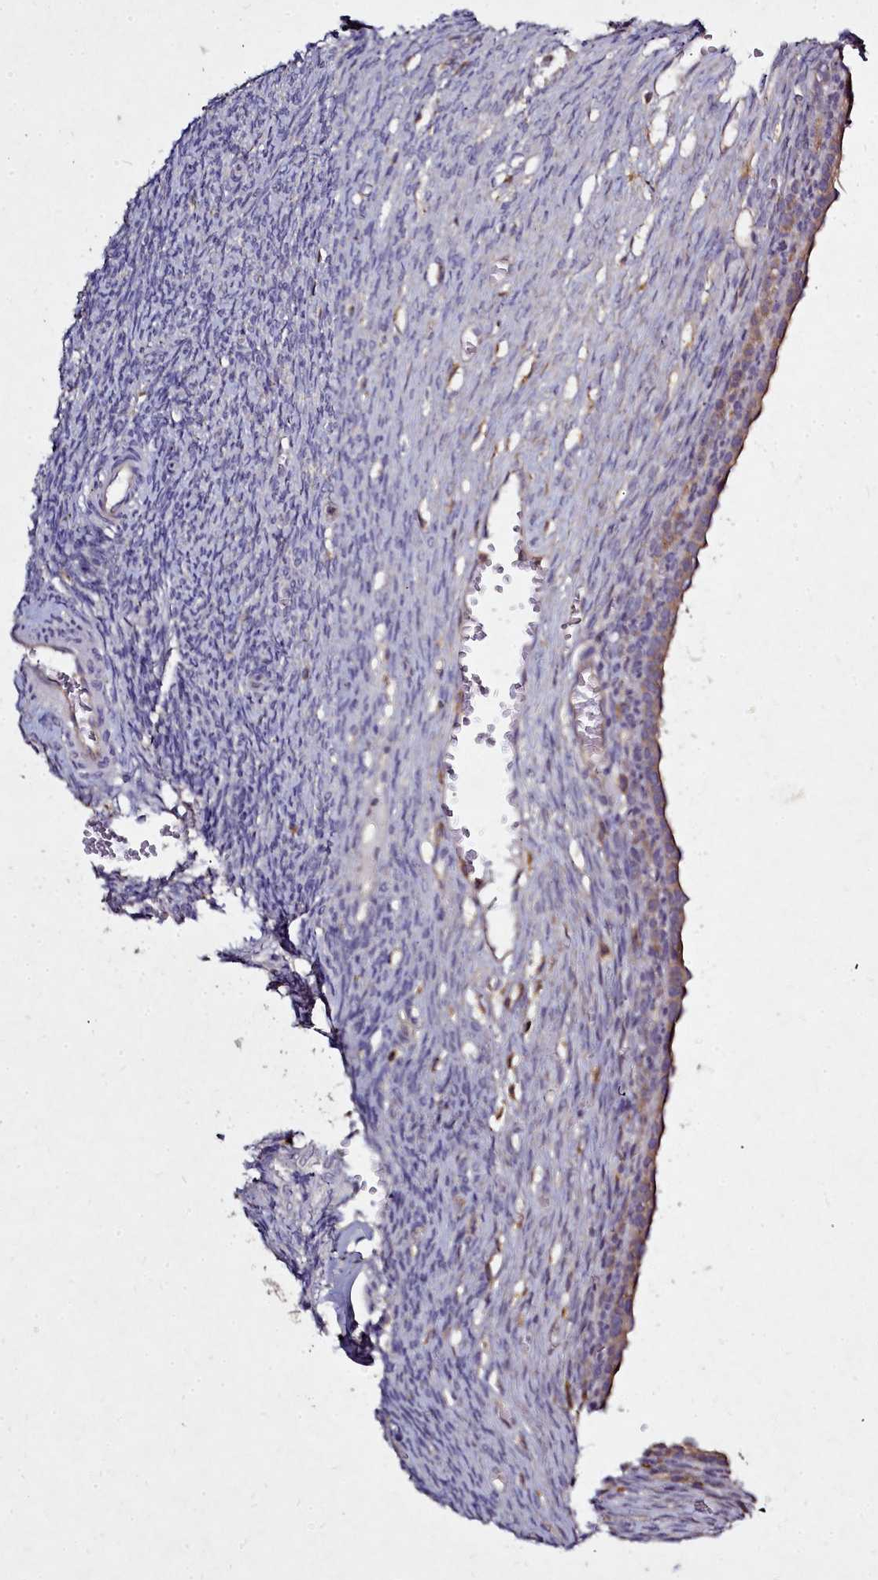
{"staining": {"intensity": "moderate", "quantity": ">75%", "location": "cytoplasmic/membranous"}, "tissue": "ovary", "cell_type": "Follicle cells", "image_type": "normal", "snomed": [{"axis": "morphology", "description": "Normal tissue, NOS"}, {"axis": "topography", "description": "Ovary"}], "caption": "DAB (3,3'-diaminobenzidine) immunohistochemical staining of benign human ovary displays moderate cytoplasmic/membranous protein staining in approximately >75% of follicle cells.", "gene": "NCKAP1L", "patient": {"sex": "female", "age": 27}}